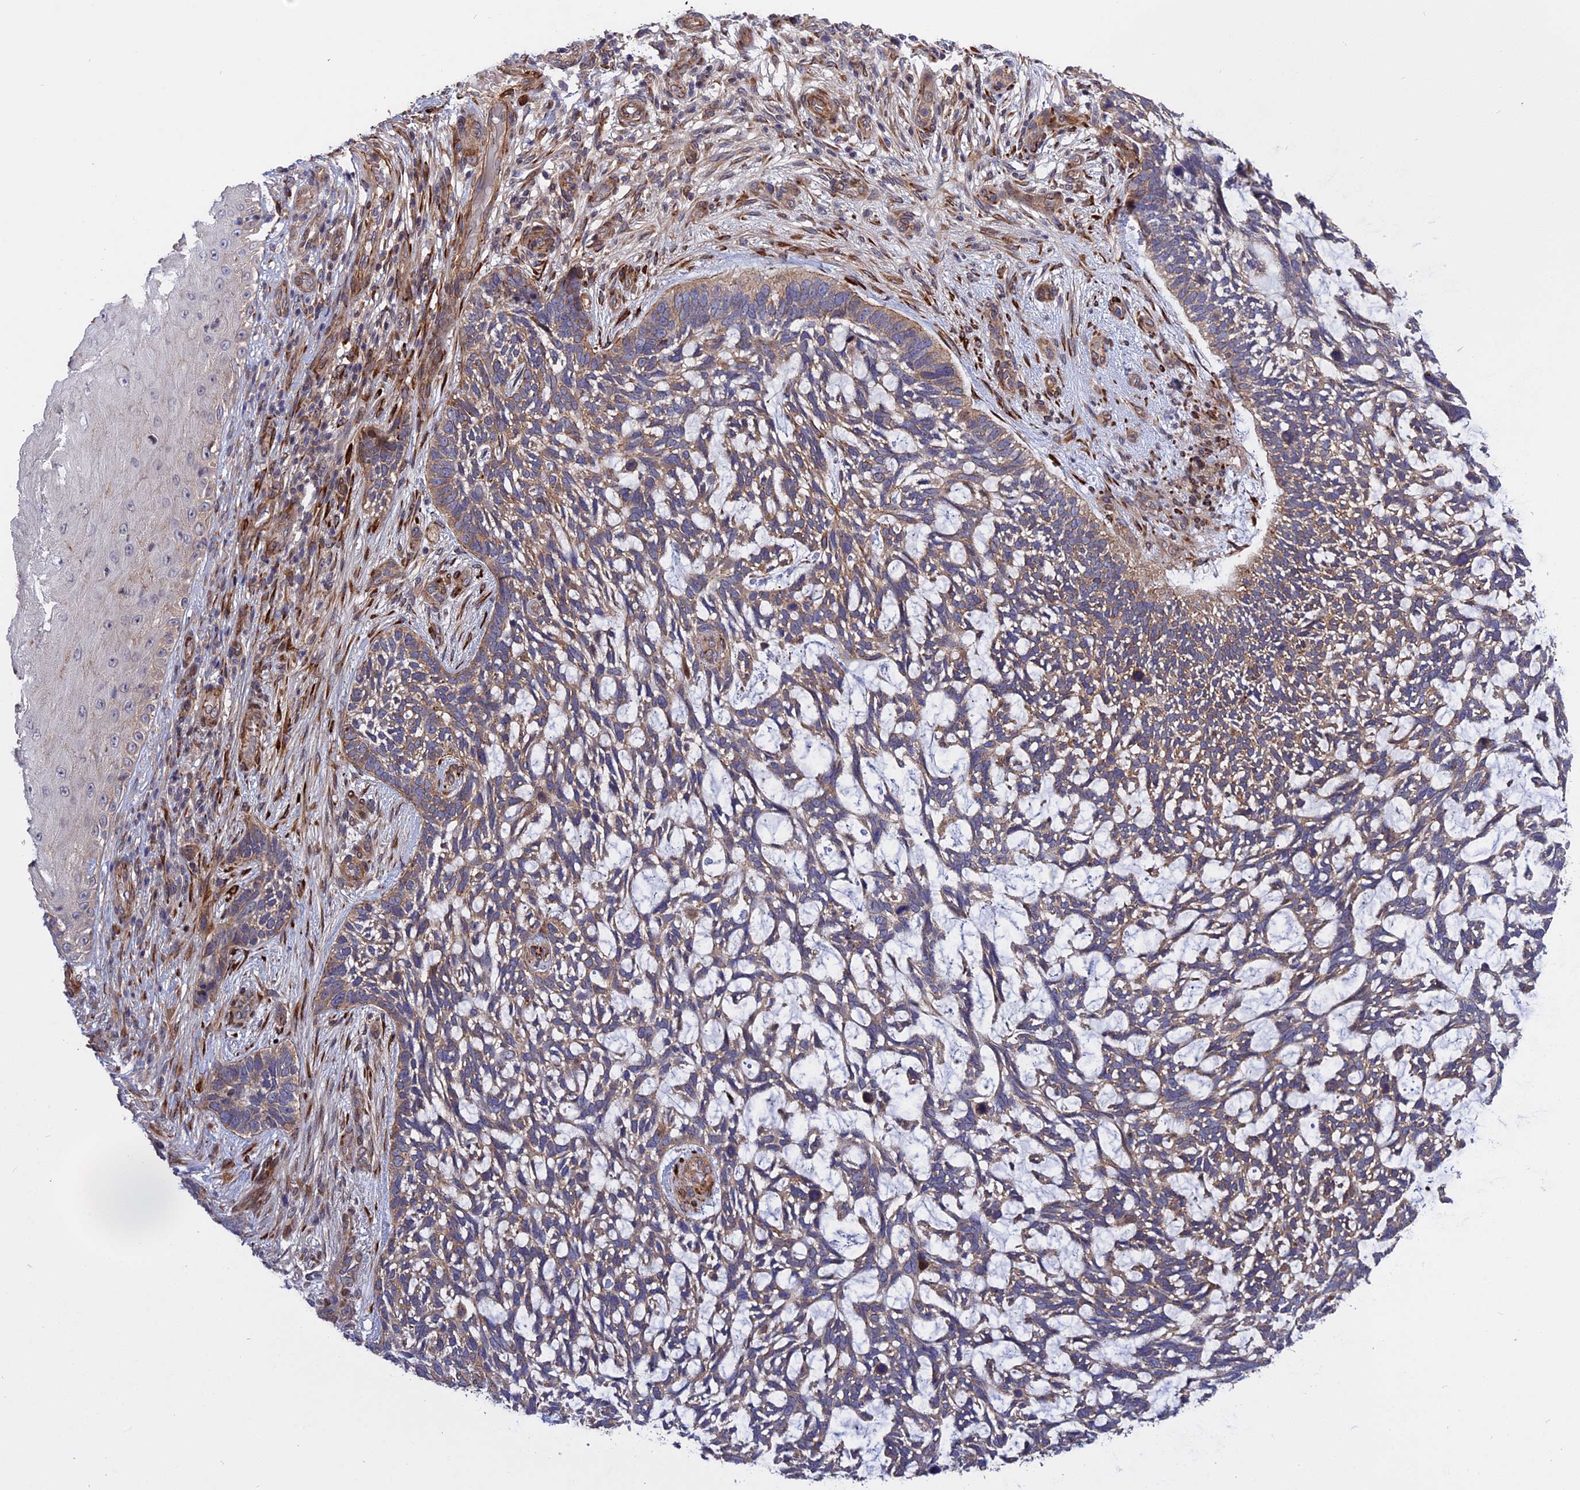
{"staining": {"intensity": "weak", "quantity": "25%-75%", "location": "cytoplasmic/membranous"}, "tissue": "skin cancer", "cell_type": "Tumor cells", "image_type": "cancer", "snomed": [{"axis": "morphology", "description": "Basal cell carcinoma"}, {"axis": "topography", "description": "Skin"}], "caption": "The photomicrograph displays immunohistochemical staining of skin basal cell carcinoma. There is weak cytoplasmic/membranous positivity is seen in approximately 25%-75% of tumor cells.", "gene": "DDX60L", "patient": {"sex": "male", "age": 88}}